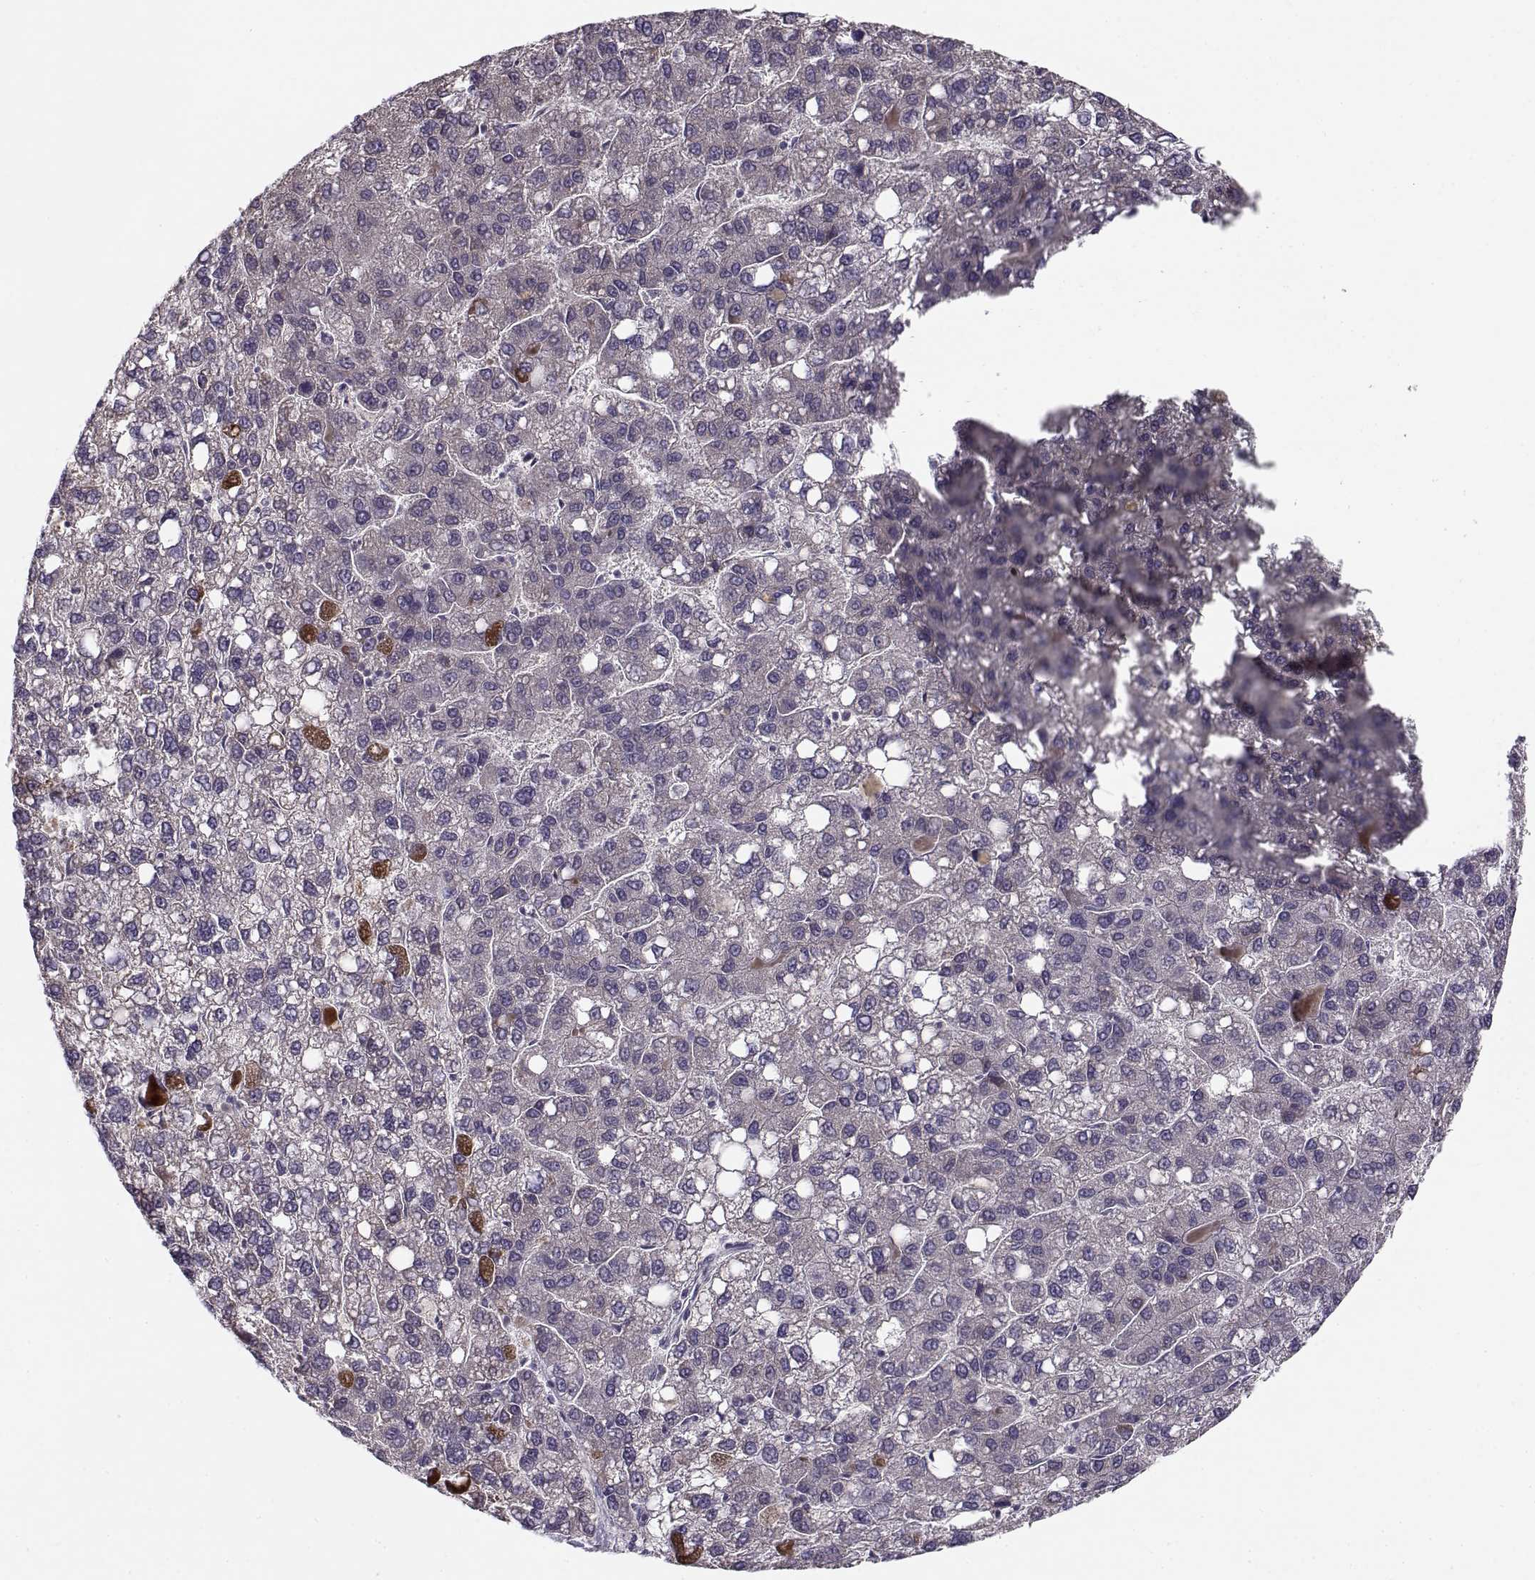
{"staining": {"intensity": "negative", "quantity": "none", "location": "none"}, "tissue": "liver cancer", "cell_type": "Tumor cells", "image_type": "cancer", "snomed": [{"axis": "morphology", "description": "Carcinoma, Hepatocellular, NOS"}, {"axis": "topography", "description": "Liver"}], "caption": "There is no significant expression in tumor cells of liver cancer (hepatocellular carcinoma).", "gene": "SLC4A5", "patient": {"sex": "female", "age": 82}}